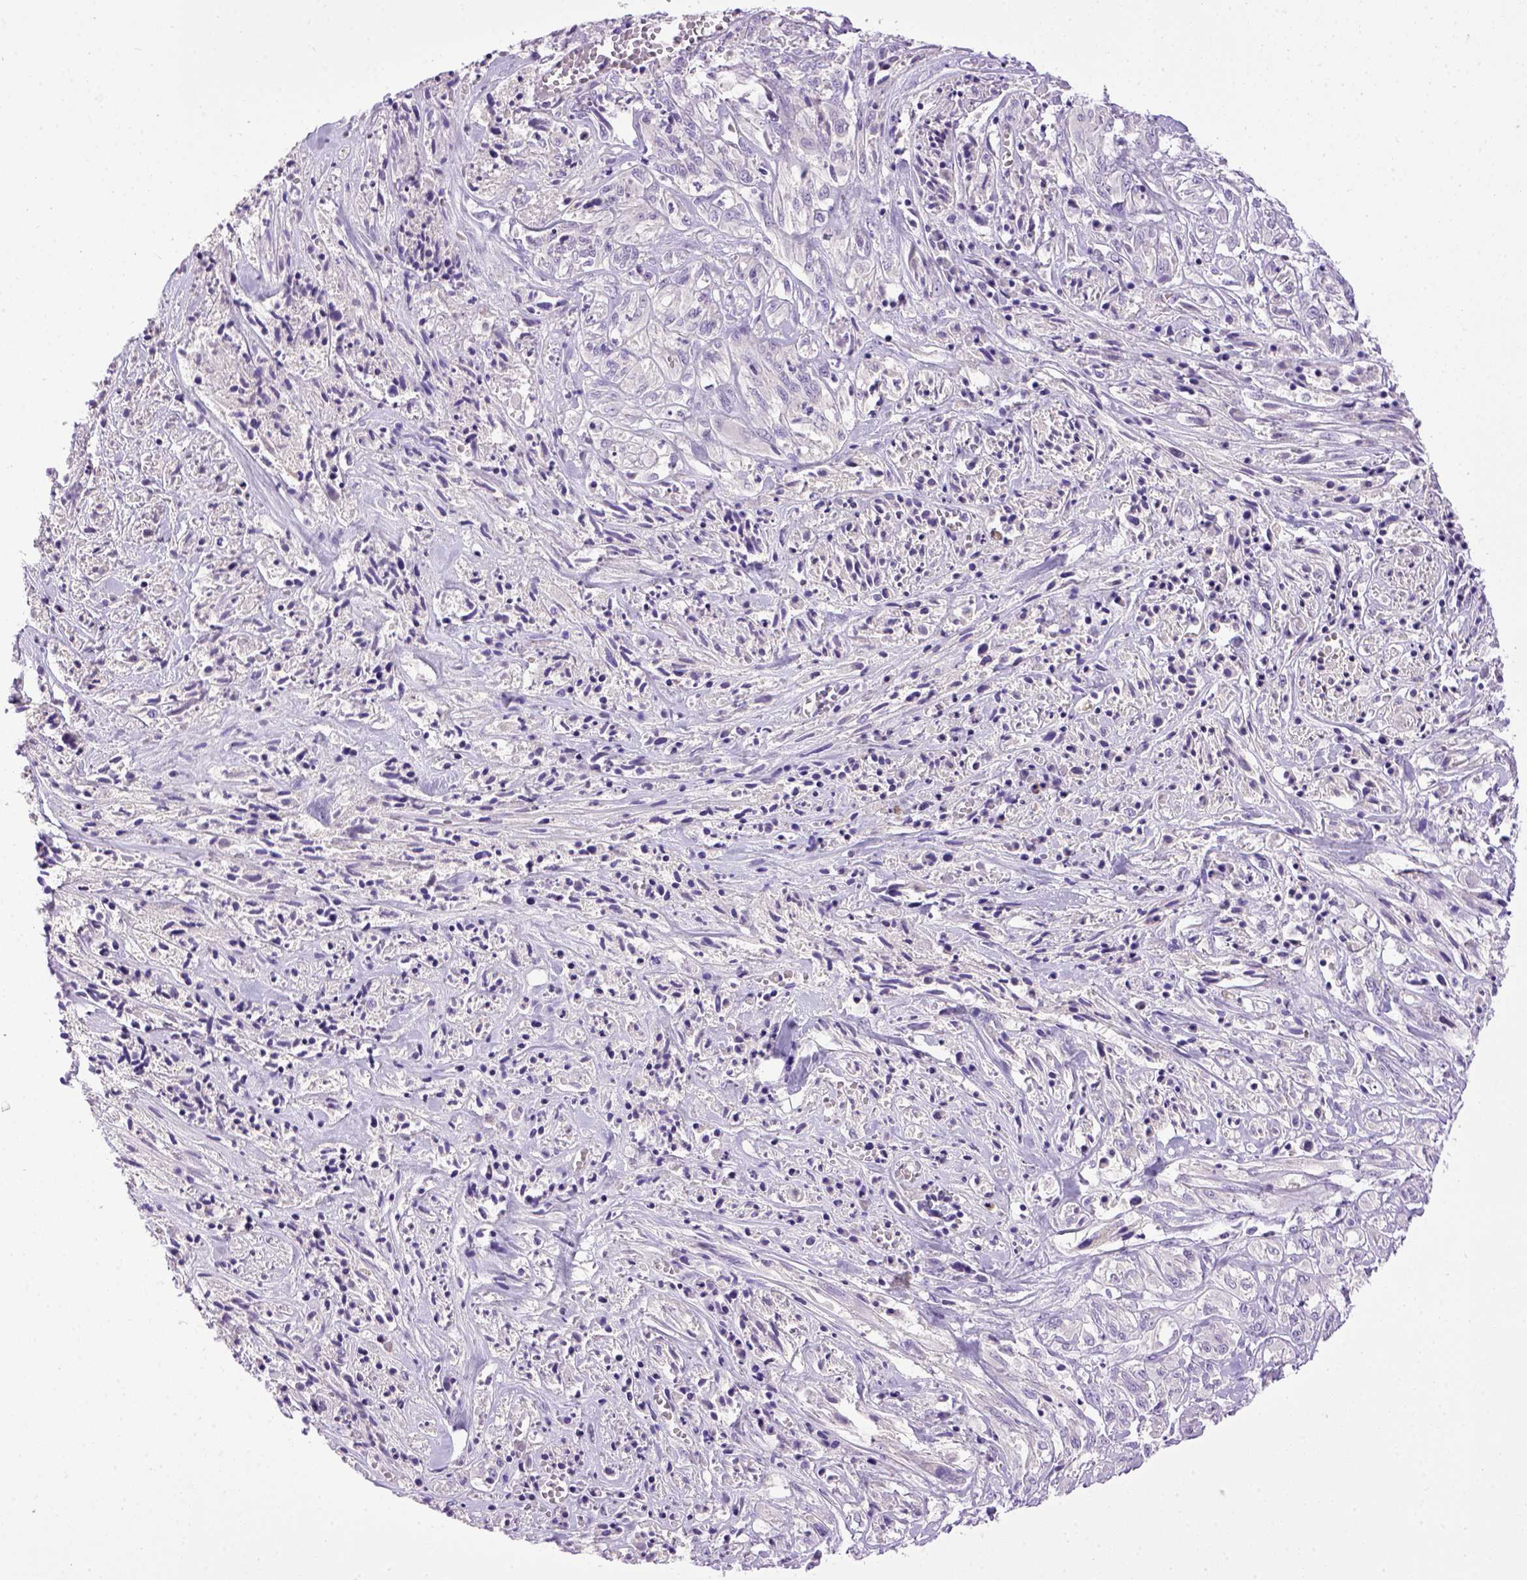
{"staining": {"intensity": "negative", "quantity": "none", "location": "none"}, "tissue": "melanoma", "cell_type": "Tumor cells", "image_type": "cancer", "snomed": [{"axis": "morphology", "description": "Malignant melanoma, NOS"}, {"axis": "topography", "description": "Skin"}], "caption": "This image is of malignant melanoma stained with immunohistochemistry (IHC) to label a protein in brown with the nuclei are counter-stained blue. There is no expression in tumor cells.", "gene": "CDH1", "patient": {"sex": "female", "age": 91}}